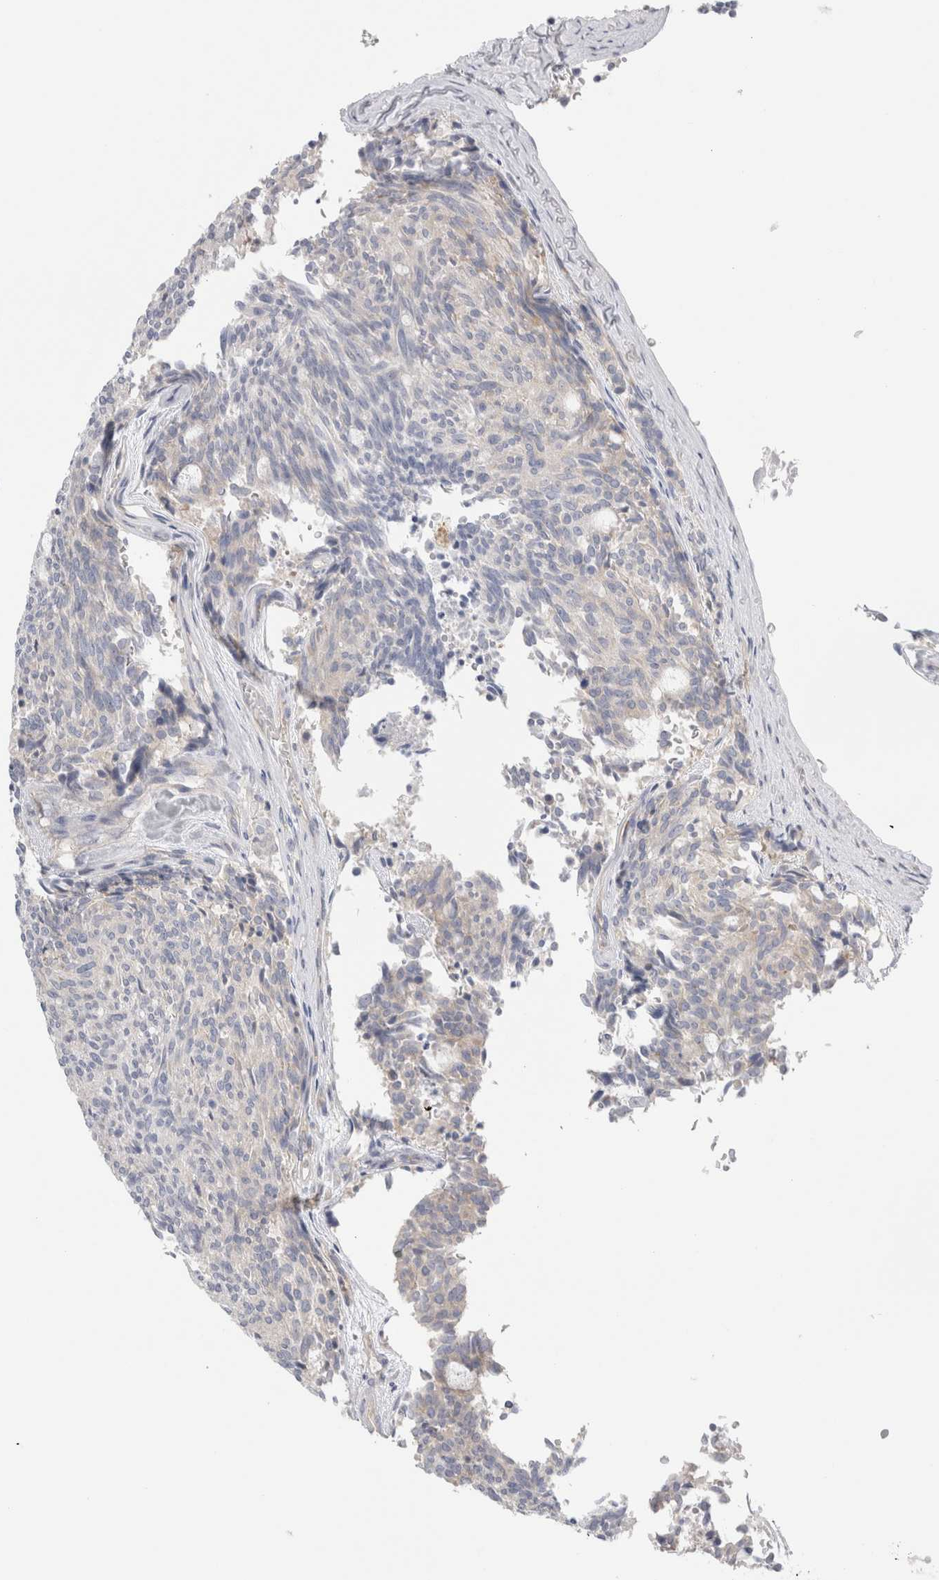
{"staining": {"intensity": "negative", "quantity": "none", "location": "none"}, "tissue": "carcinoid", "cell_type": "Tumor cells", "image_type": "cancer", "snomed": [{"axis": "morphology", "description": "Carcinoid, malignant, NOS"}, {"axis": "topography", "description": "Pancreas"}], "caption": "This is an IHC micrograph of malignant carcinoid. There is no positivity in tumor cells.", "gene": "ZNF23", "patient": {"sex": "female", "age": 54}}